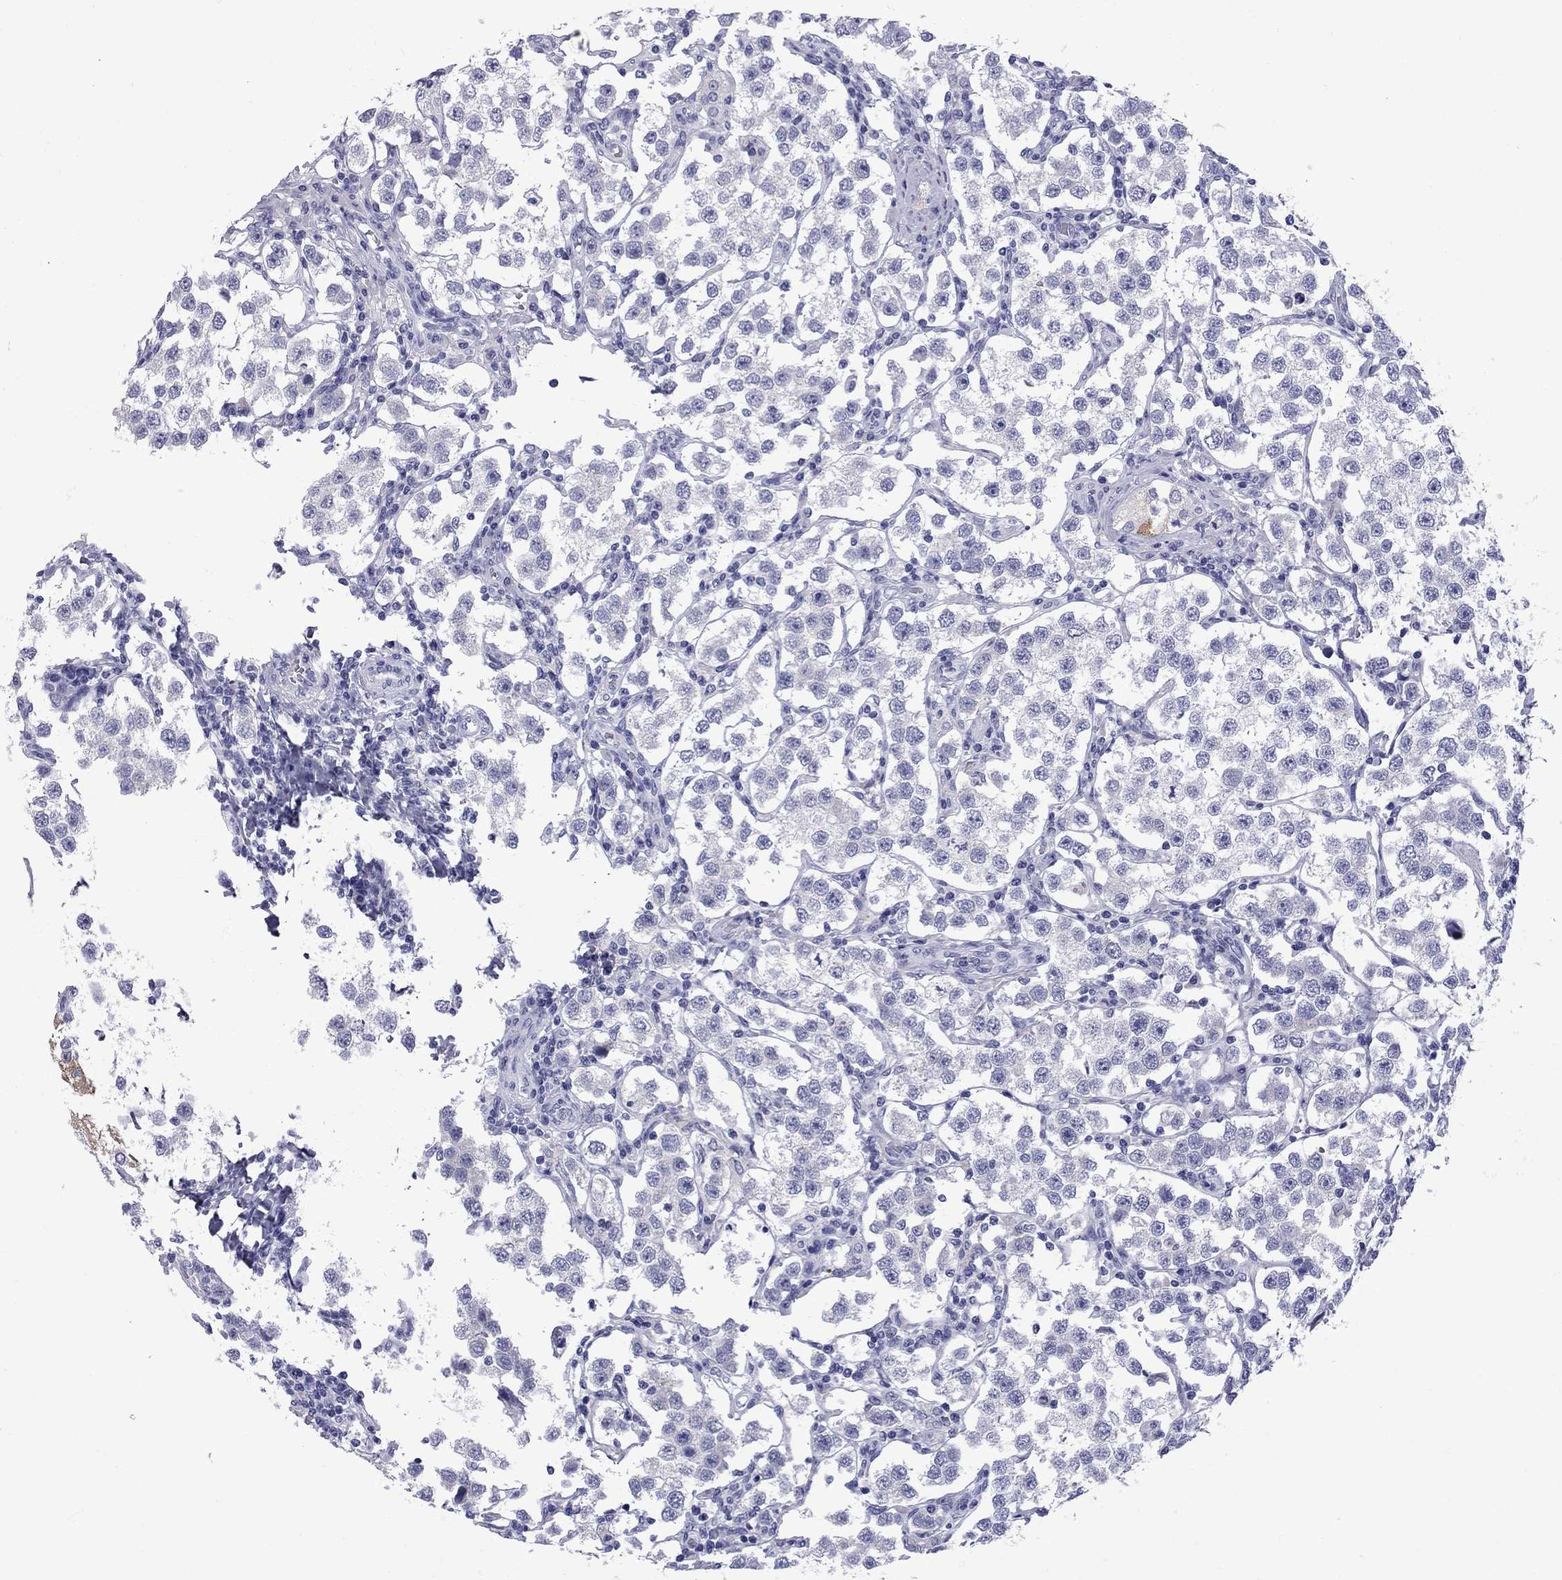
{"staining": {"intensity": "negative", "quantity": "none", "location": "none"}, "tissue": "testis cancer", "cell_type": "Tumor cells", "image_type": "cancer", "snomed": [{"axis": "morphology", "description": "Seminoma, NOS"}, {"axis": "topography", "description": "Testis"}], "caption": "High magnification brightfield microscopy of testis seminoma stained with DAB (brown) and counterstained with hematoxylin (blue): tumor cells show no significant expression.", "gene": "EPPIN", "patient": {"sex": "male", "age": 37}}